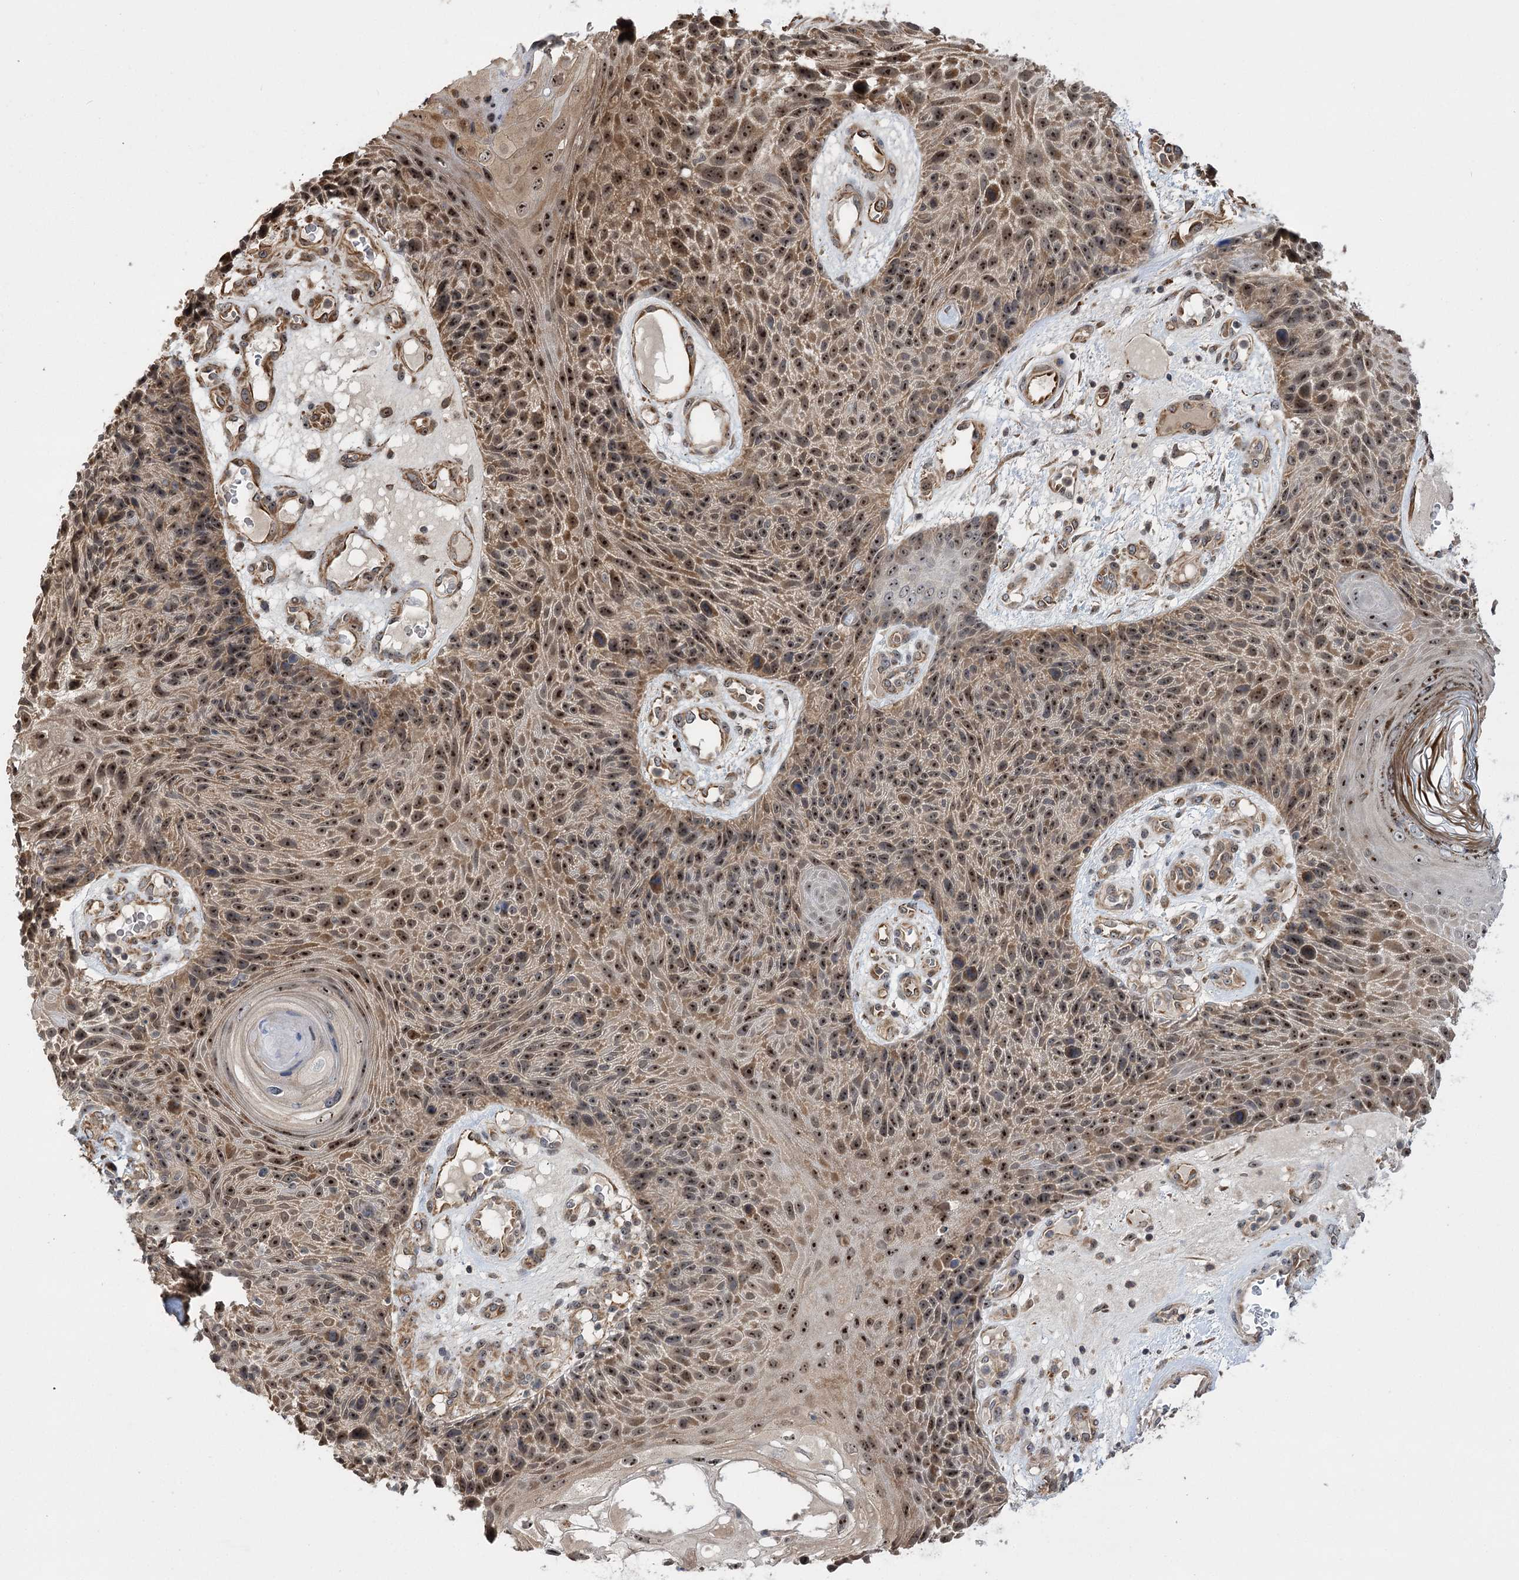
{"staining": {"intensity": "moderate", "quantity": ">75%", "location": "cytoplasmic/membranous,nuclear"}, "tissue": "skin cancer", "cell_type": "Tumor cells", "image_type": "cancer", "snomed": [{"axis": "morphology", "description": "Squamous cell carcinoma, NOS"}, {"axis": "topography", "description": "Skin"}], "caption": "Immunohistochemistry of human skin cancer exhibits medium levels of moderate cytoplasmic/membranous and nuclear expression in approximately >75% of tumor cells.", "gene": "SERGEF", "patient": {"sex": "female", "age": 88}}